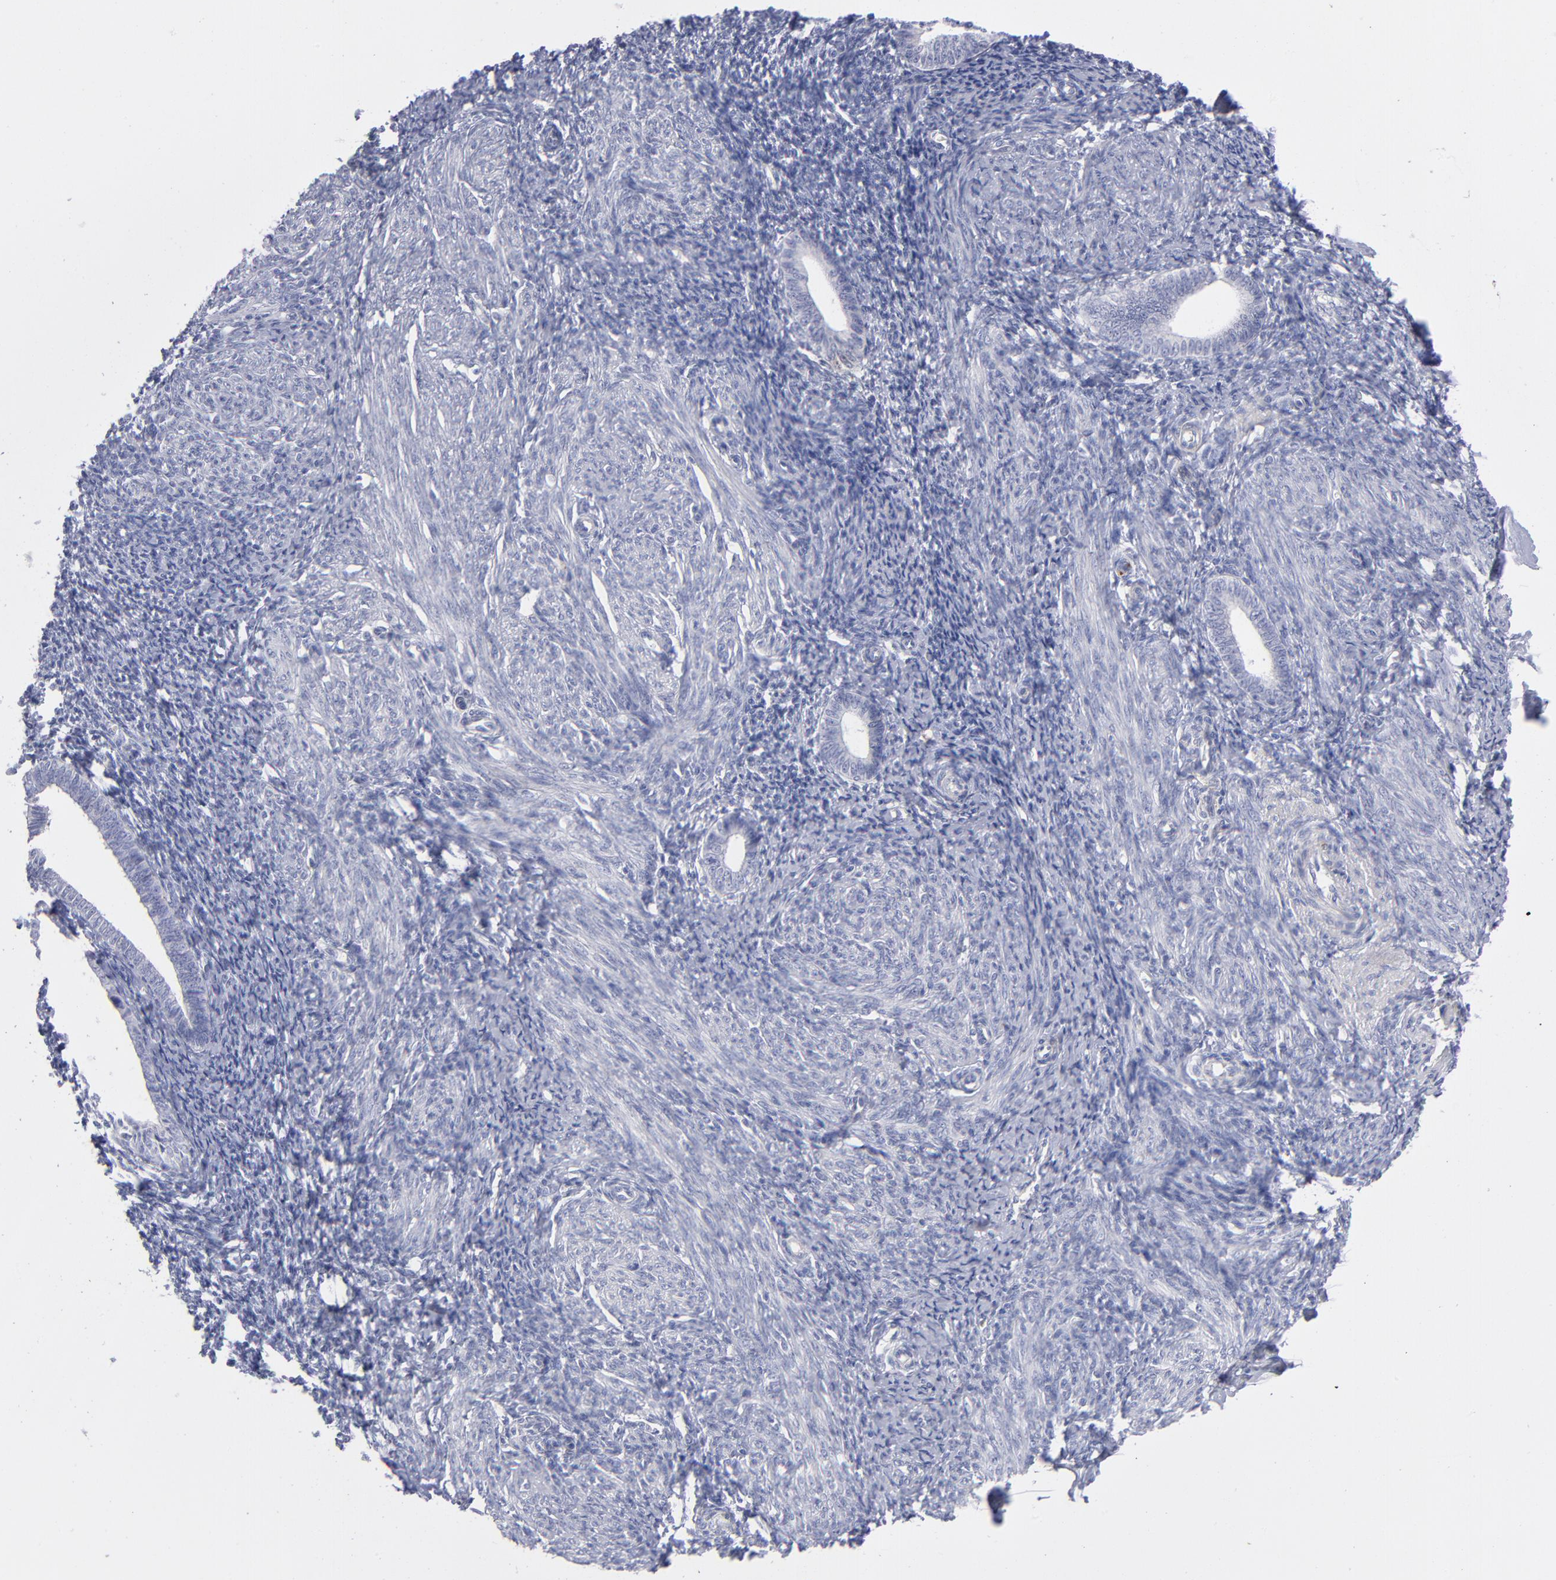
{"staining": {"intensity": "negative", "quantity": "none", "location": "none"}, "tissue": "endometrium", "cell_type": "Cells in endometrial stroma", "image_type": "normal", "snomed": [{"axis": "morphology", "description": "Normal tissue, NOS"}, {"axis": "topography", "description": "Endometrium"}], "caption": "Immunohistochemistry (IHC) histopathology image of normal endometrium stained for a protein (brown), which reveals no expression in cells in endometrial stroma. (DAB (3,3'-diaminobenzidine) immunohistochemistry visualized using brightfield microscopy, high magnification).", "gene": "MTHFD2", "patient": {"sex": "female", "age": 57}}